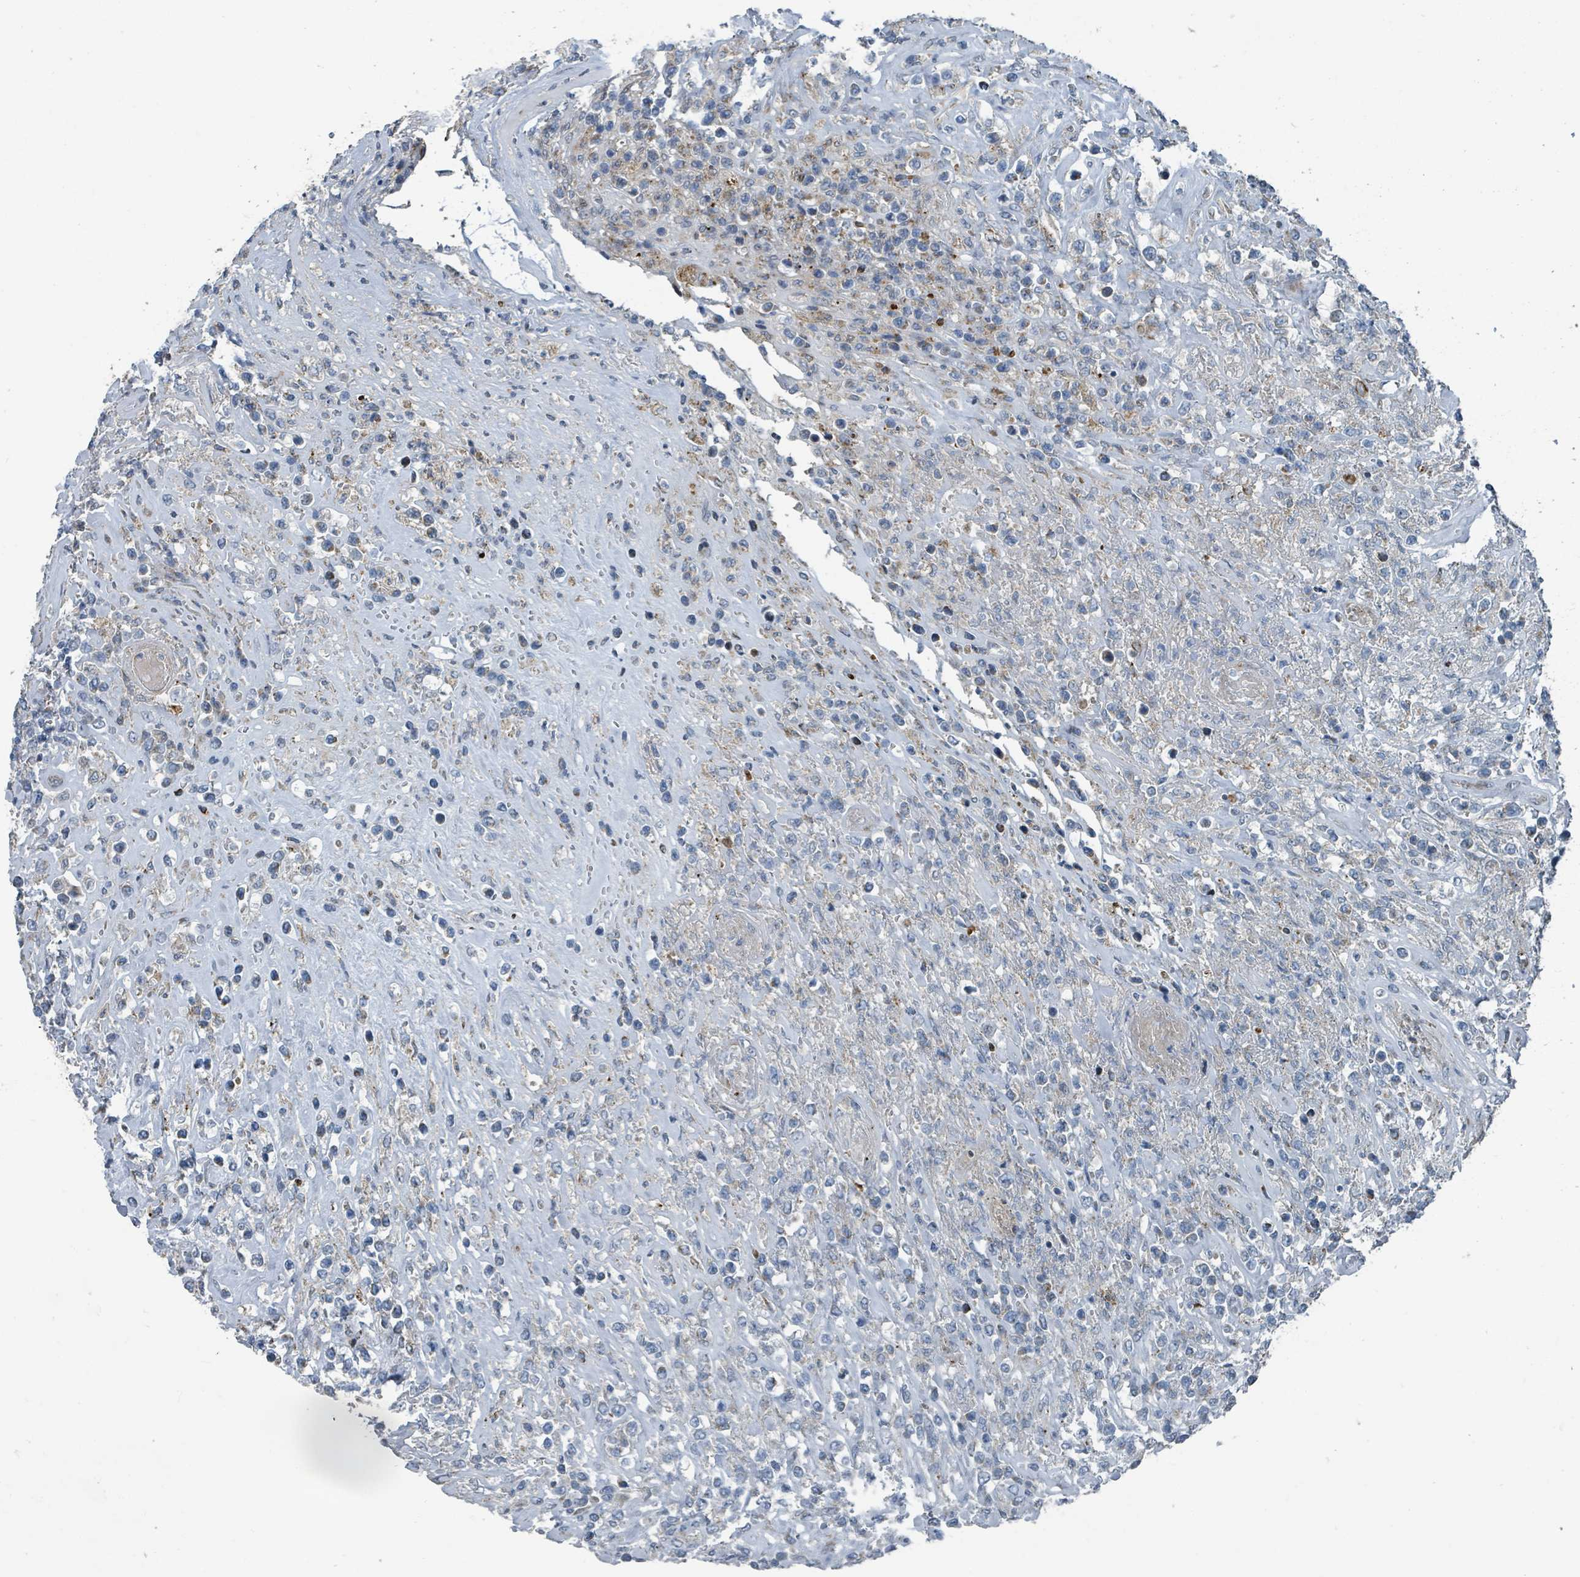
{"staining": {"intensity": "negative", "quantity": "none", "location": "none"}, "tissue": "lymphoma", "cell_type": "Tumor cells", "image_type": "cancer", "snomed": [{"axis": "morphology", "description": "Malignant lymphoma, non-Hodgkin's type, High grade"}, {"axis": "topography", "description": "Soft tissue"}], "caption": "High power microscopy photomicrograph of an immunohistochemistry image of high-grade malignant lymphoma, non-Hodgkin's type, revealing no significant staining in tumor cells. The staining was performed using DAB (3,3'-diaminobenzidine) to visualize the protein expression in brown, while the nuclei were stained in blue with hematoxylin (Magnification: 20x).", "gene": "DIPK2A", "patient": {"sex": "female", "age": 56}}